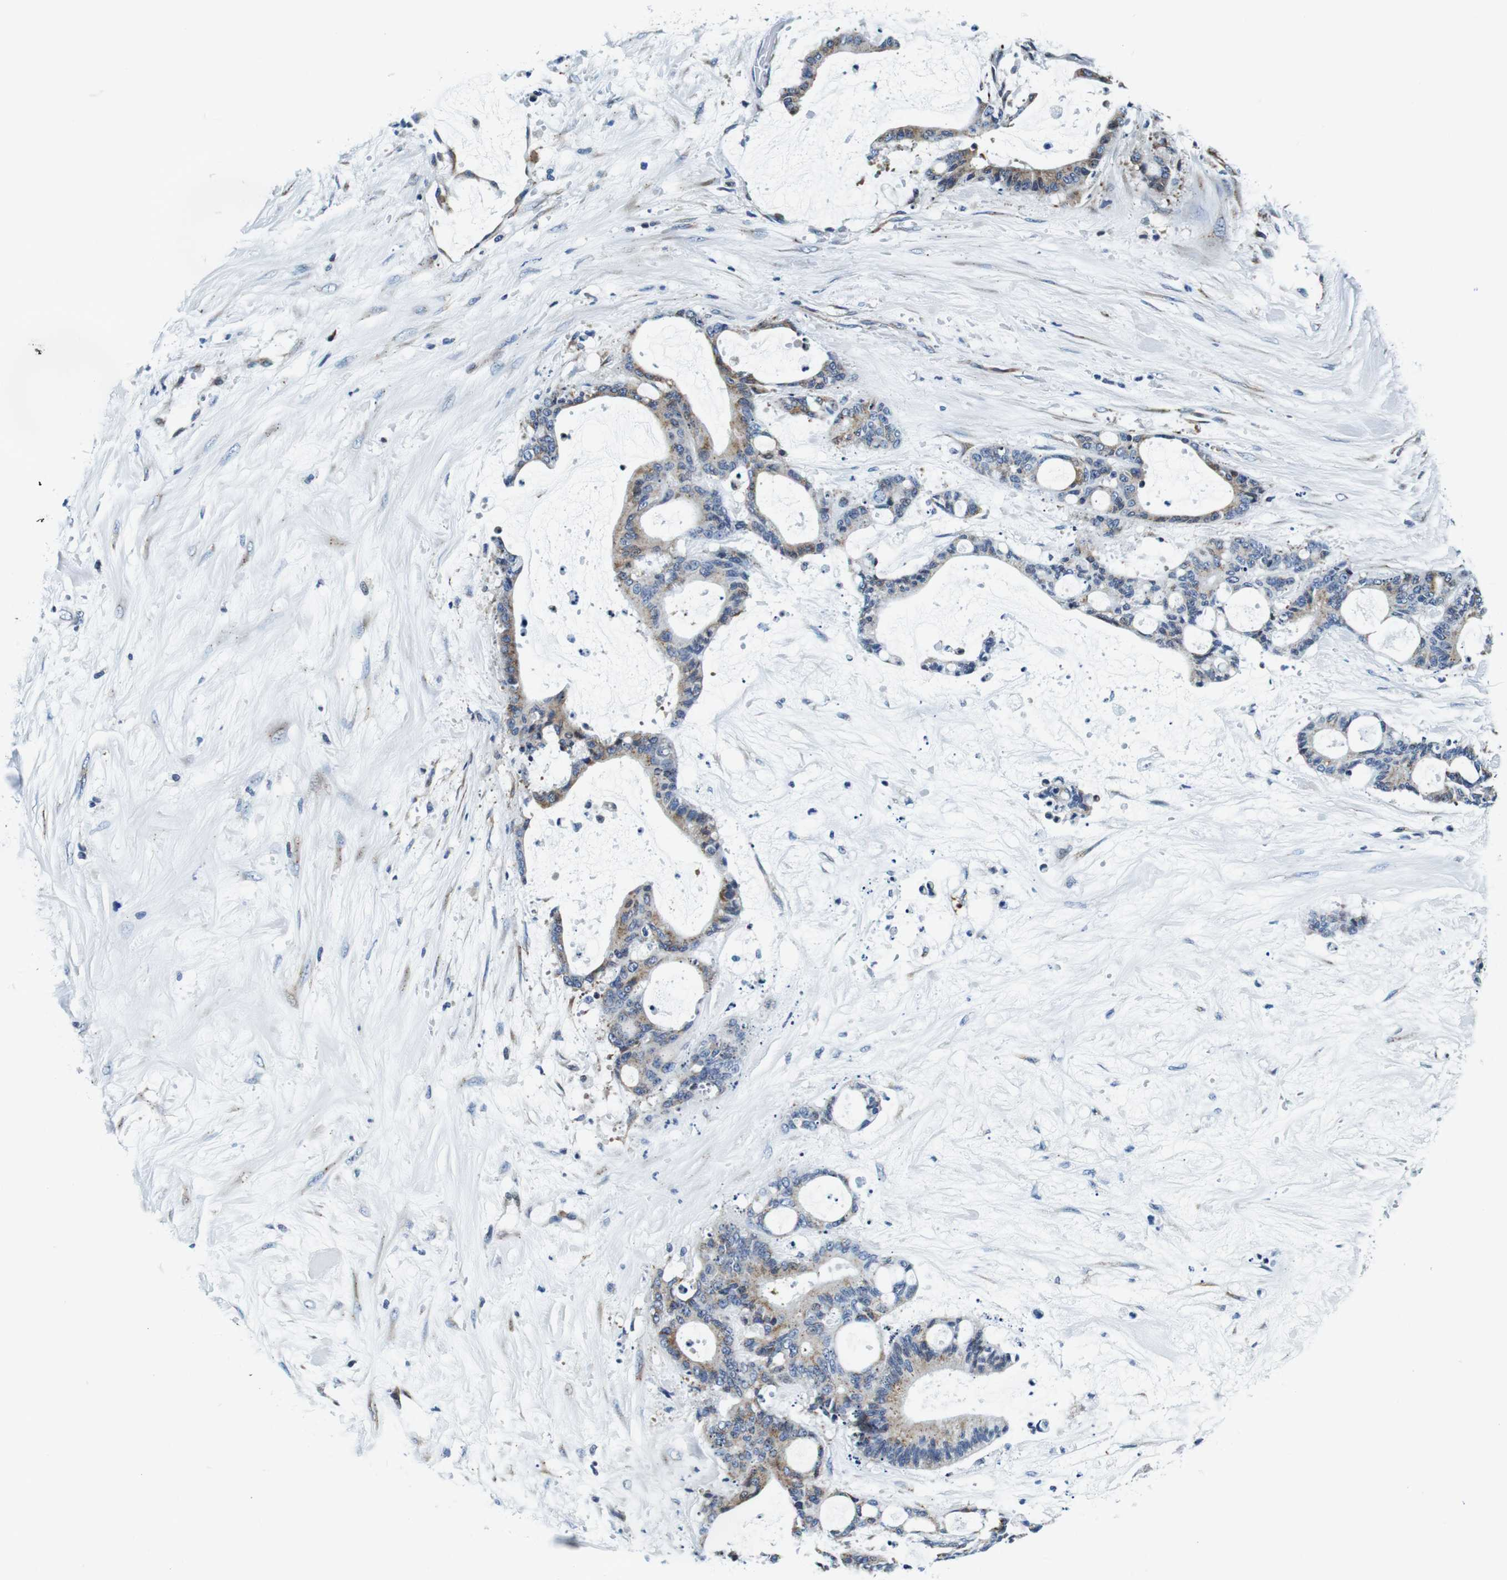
{"staining": {"intensity": "moderate", "quantity": ">75%", "location": "cytoplasmic/membranous"}, "tissue": "liver cancer", "cell_type": "Tumor cells", "image_type": "cancer", "snomed": [{"axis": "morphology", "description": "Cholangiocarcinoma"}, {"axis": "topography", "description": "Liver"}], "caption": "Immunohistochemistry (IHC) micrograph of human liver cancer stained for a protein (brown), which shows medium levels of moderate cytoplasmic/membranous expression in about >75% of tumor cells.", "gene": "FAR2", "patient": {"sex": "female", "age": 73}}